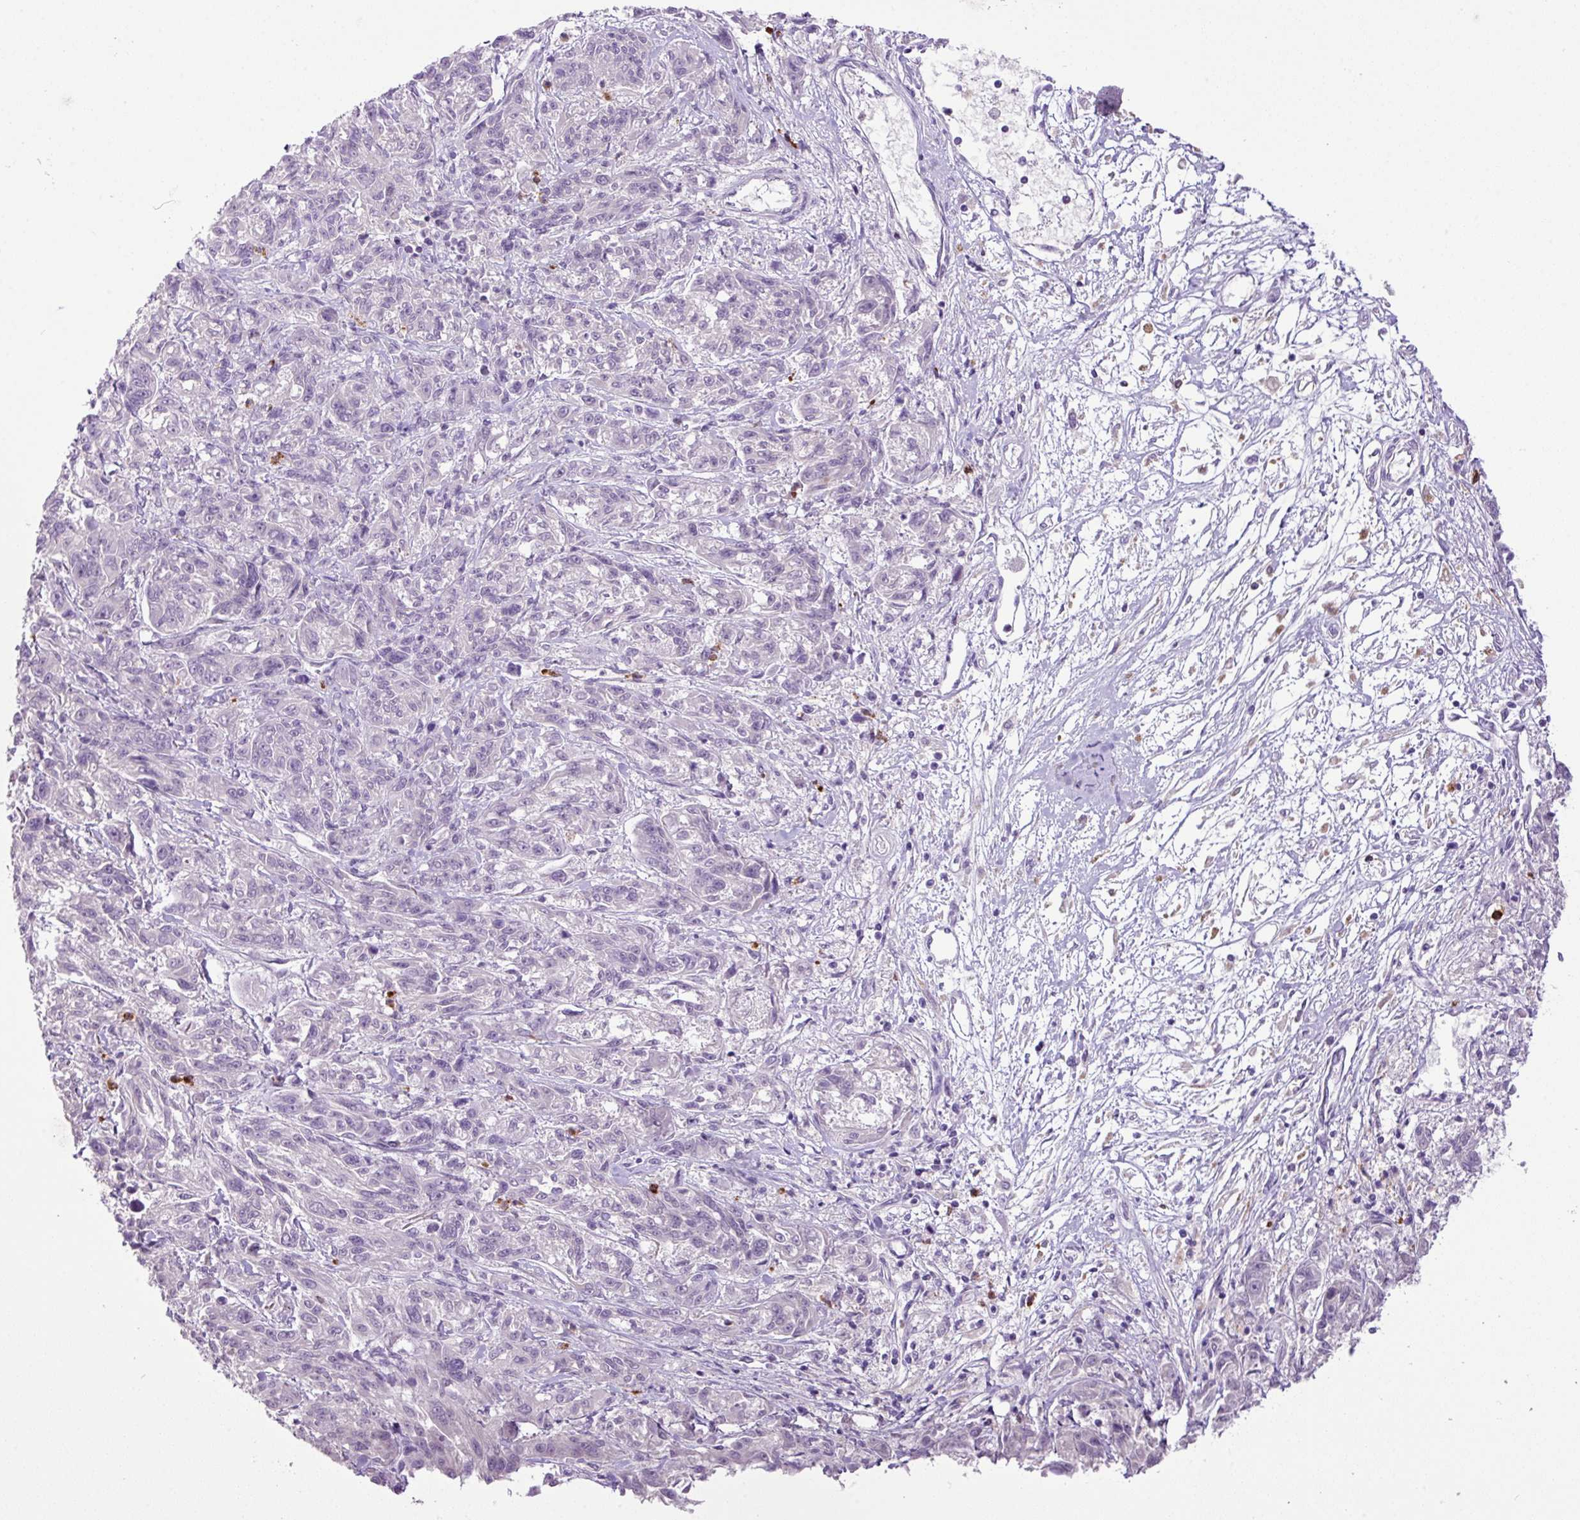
{"staining": {"intensity": "negative", "quantity": "none", "location": "none"}, "tissue": "melanoma", "cell_type": "Tumor cells", "image_type": "cancer", "snomed": [{"axis": "morphology", "description": "Malignant melanoma, NOS"}, {"axis": "topography", "description": "Skin"}], "caption": "Immunohistochemistry (IHC) of human malignant melanoma displays no staining in tumor cells.", "gene": "HTR3E", "patient": {"sex": "male", "age": 53}}